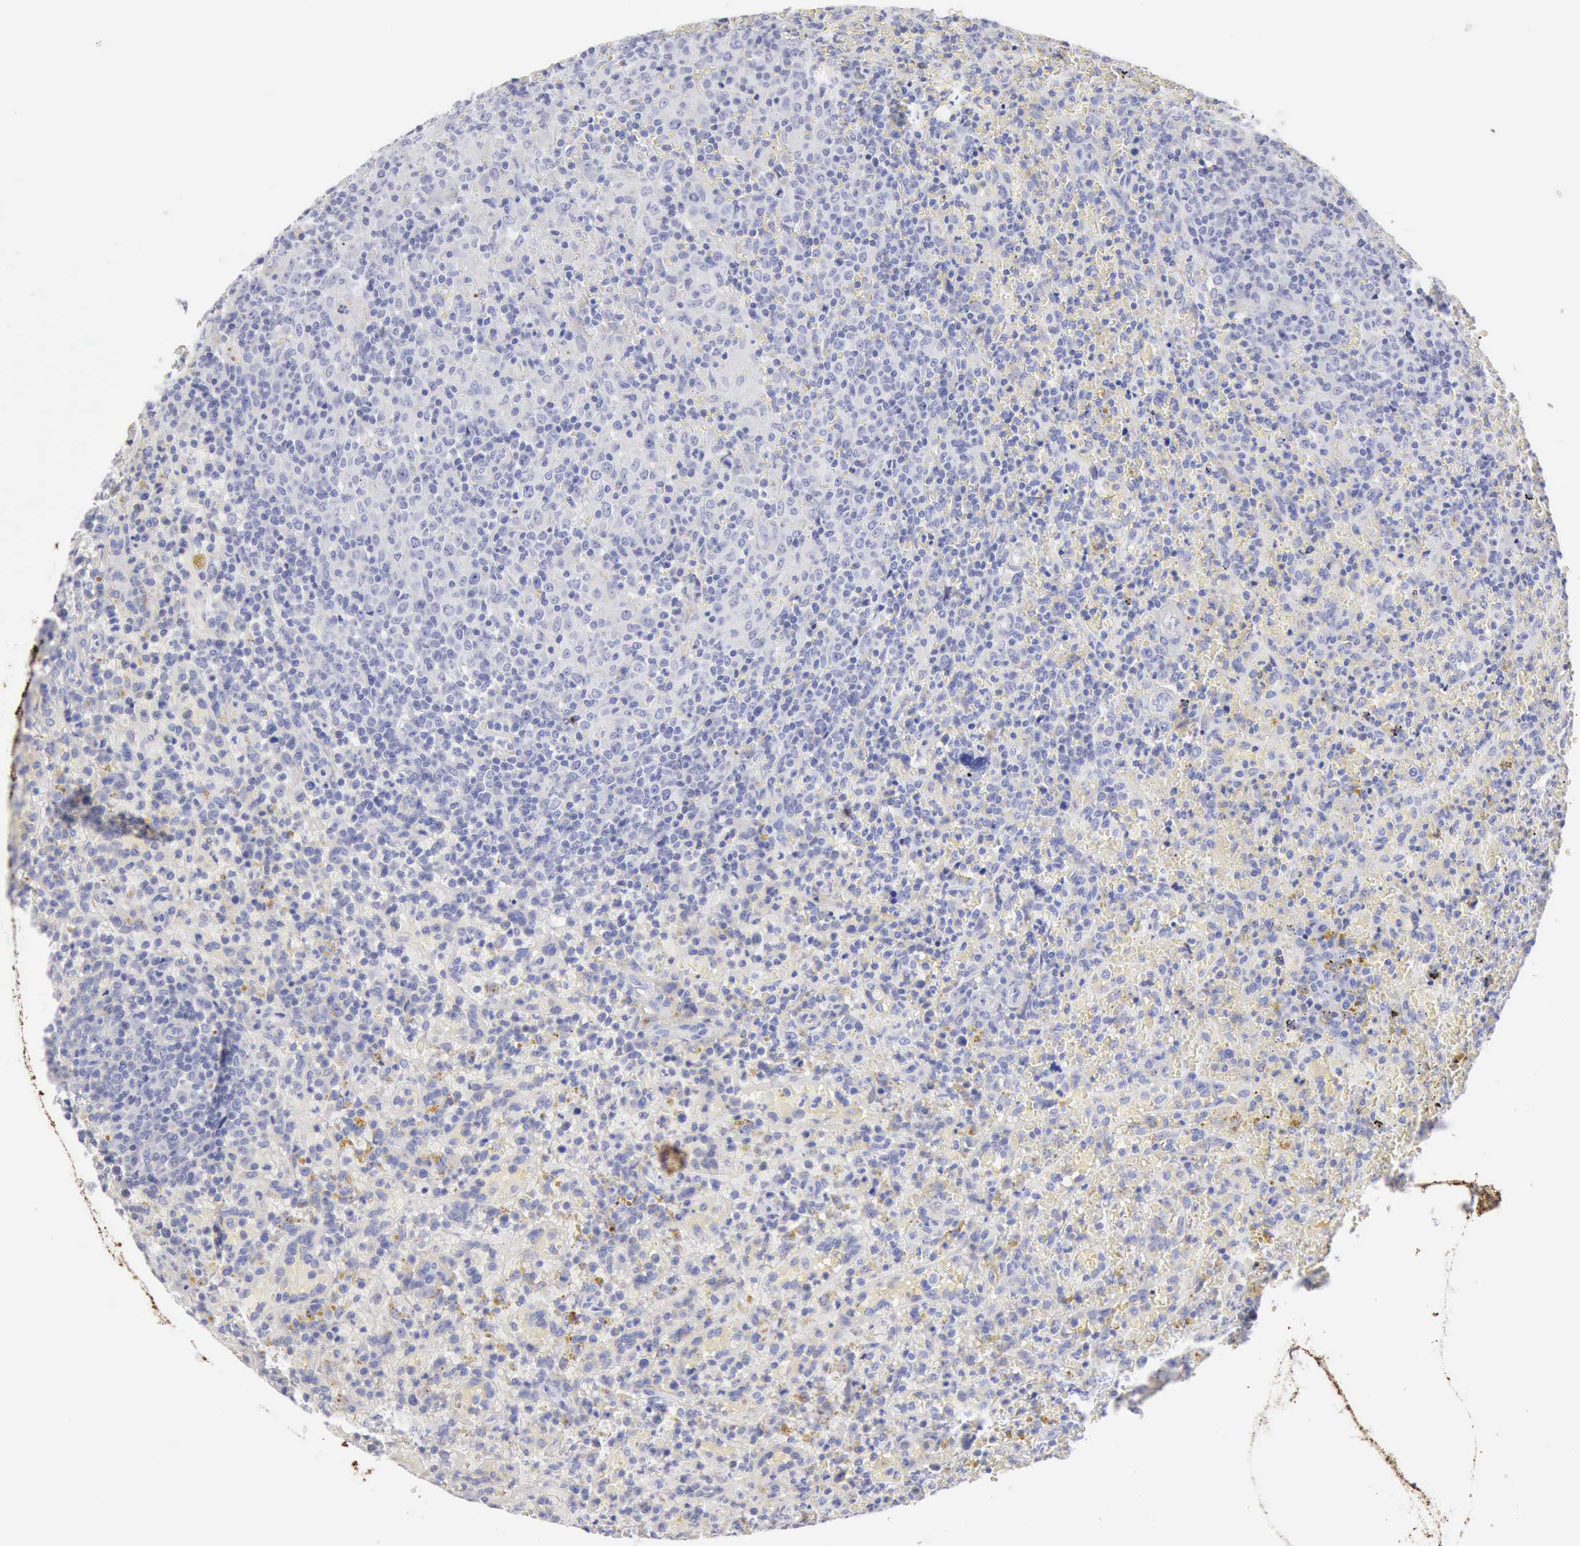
{"staining": {"intensity": "negative", "quantity": "none", "location": "none"}, "tissue": "lymphoma", "cell_type": "Tumor cells", "image_type": "cancer", "snomed": [{"axis": "morphology", "description": "Malignant lymphoma, non-Hodgkin's type, High grade"}, {"axis": "topography", "description": "Spleen"}, {"axis": "topography", "description": "Lymph node"}], "caption": "Tumor cells show no significant protein staining in lymphoma.", "gene": "KRT10", "patient": {"sex": "female", "age": 70}}